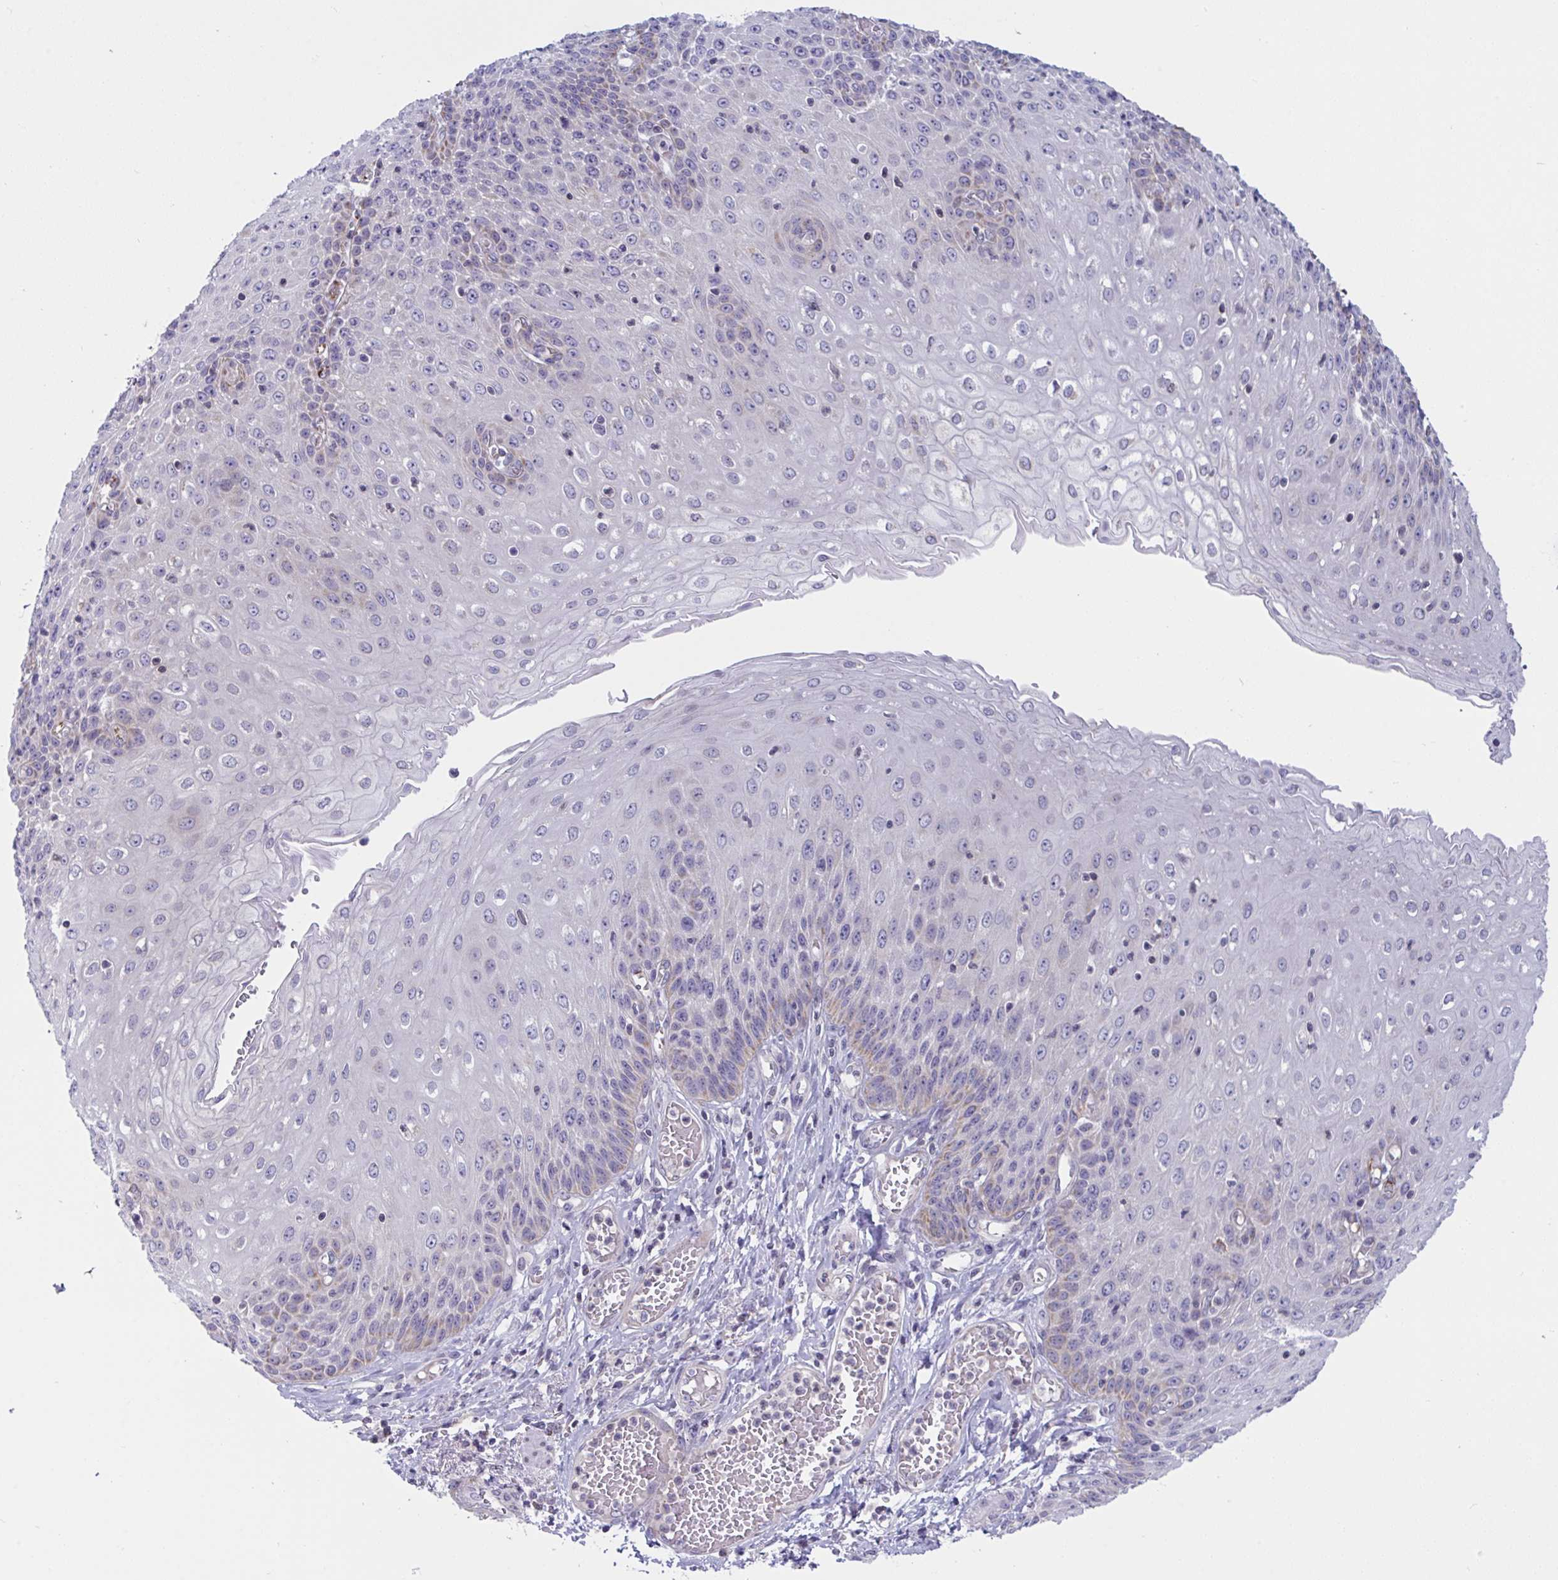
{"staining": {"intensity": "moderate", "quantity": "<25%", "location": "cytoplasmic/membranous"}, "tissue": "esophagus", "cell_type": "Squamous epithelial cells", "image_type": "normal", "snomed": [{"axis": "morphology", "description": "Normal tissue, NOS"}, {"axis": "morphology", "description": "Adenocarcinoma, NOS"}, {"axis": "topography", "description": "Esophagus"}], "caption": "Moderate cytoplasmic/membranous protein positivity is present in approximately <25% of squamous epithelial cells in esophagus. The protein is shown in brown color, while the nuclei are stained blue.", "gene": "TANK", "patient": {"sex": "male", "age": 81}}